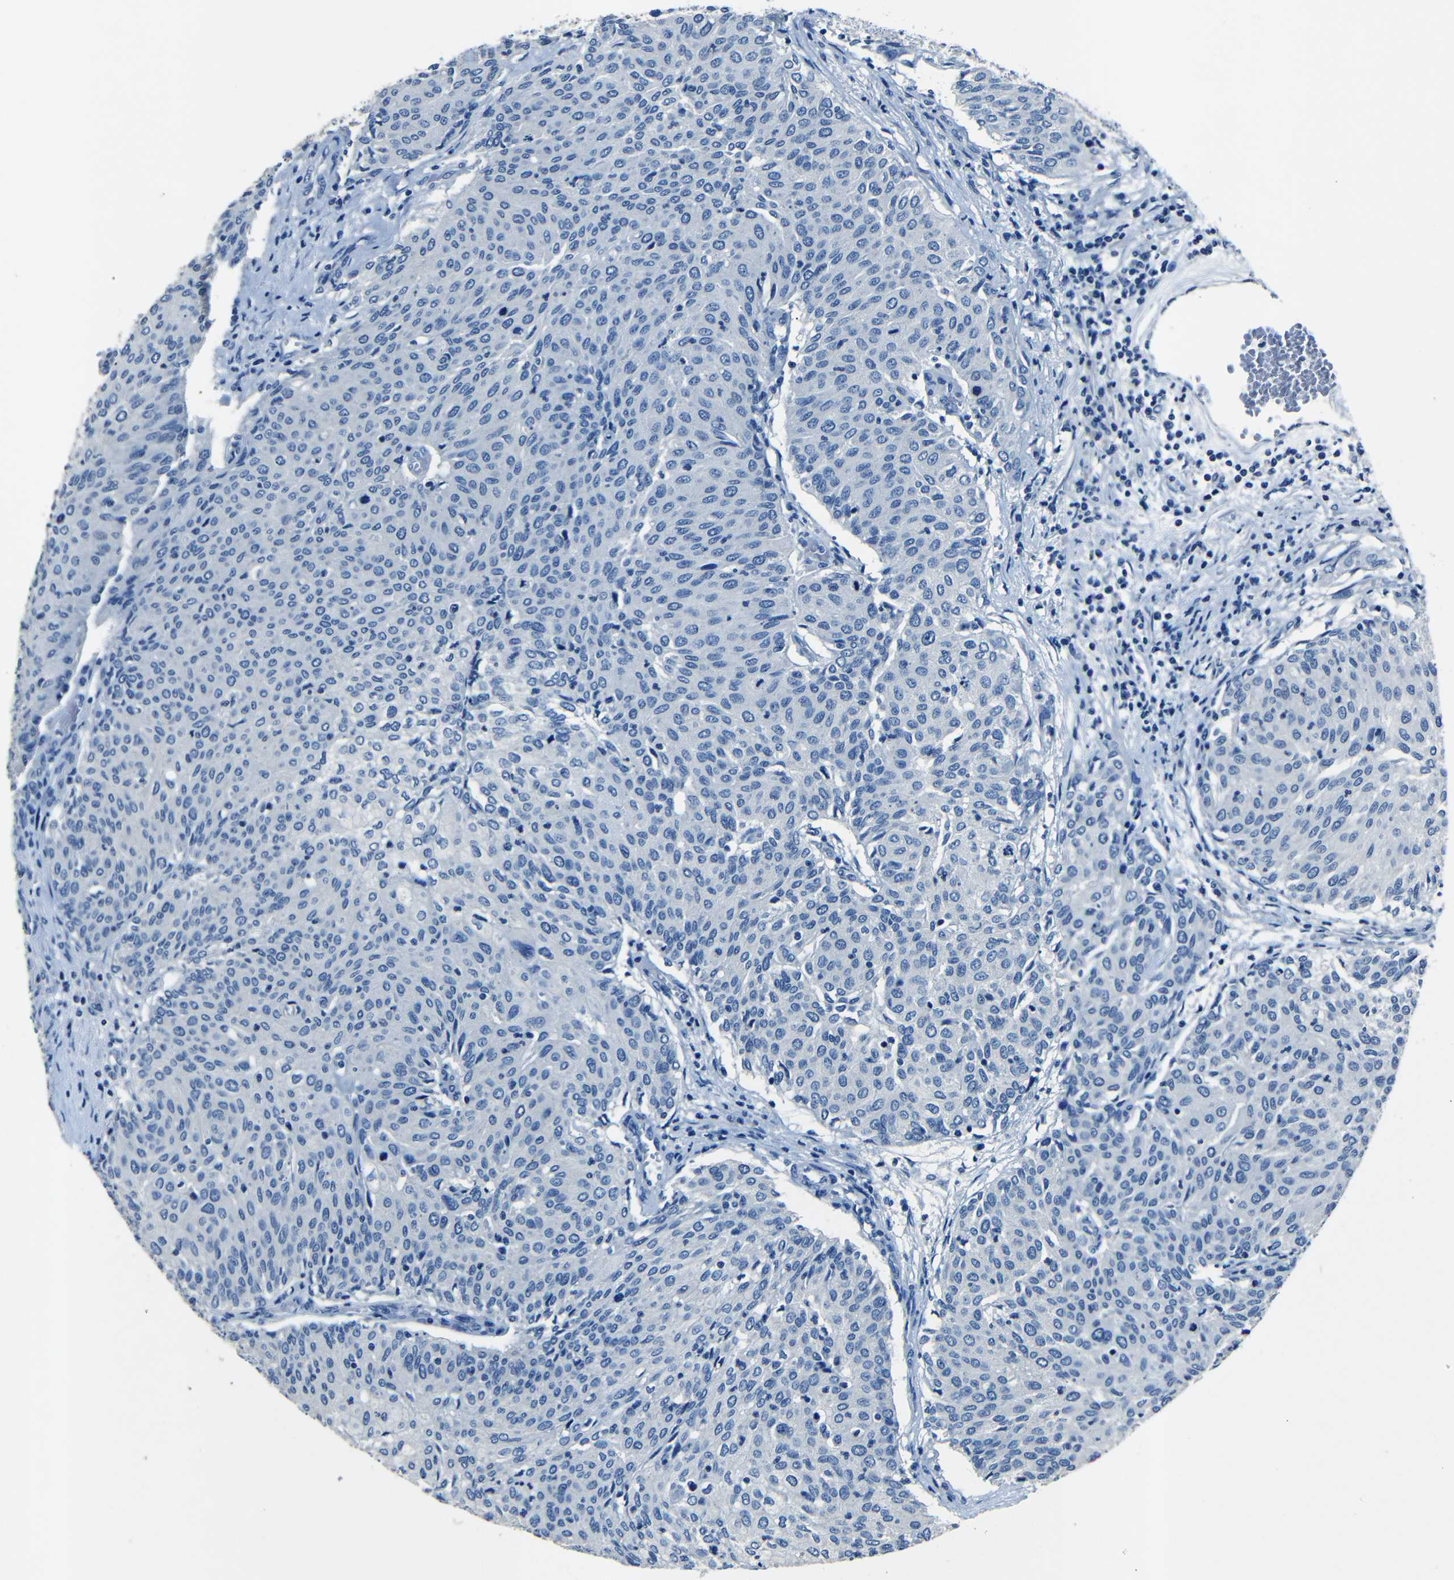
{"staining": {"intensity": "negative", "quantity": "none", "location": "none"}, "tissue": "urothelial cancer", "cell_type": "Tumor cells", "image_type": "cancer", "snomed": [{"axis": "morphology", "description": "Urothelial carcinoma, Low grade"}, {"axis": "topography", "description": "Urinary bladder"}], "caption": "Protein analysis of urothelial cancer exhibits no significant expression in tumor cells.", "gene": "NCMAP", "patient": {"sex": "female", "age": 79}}